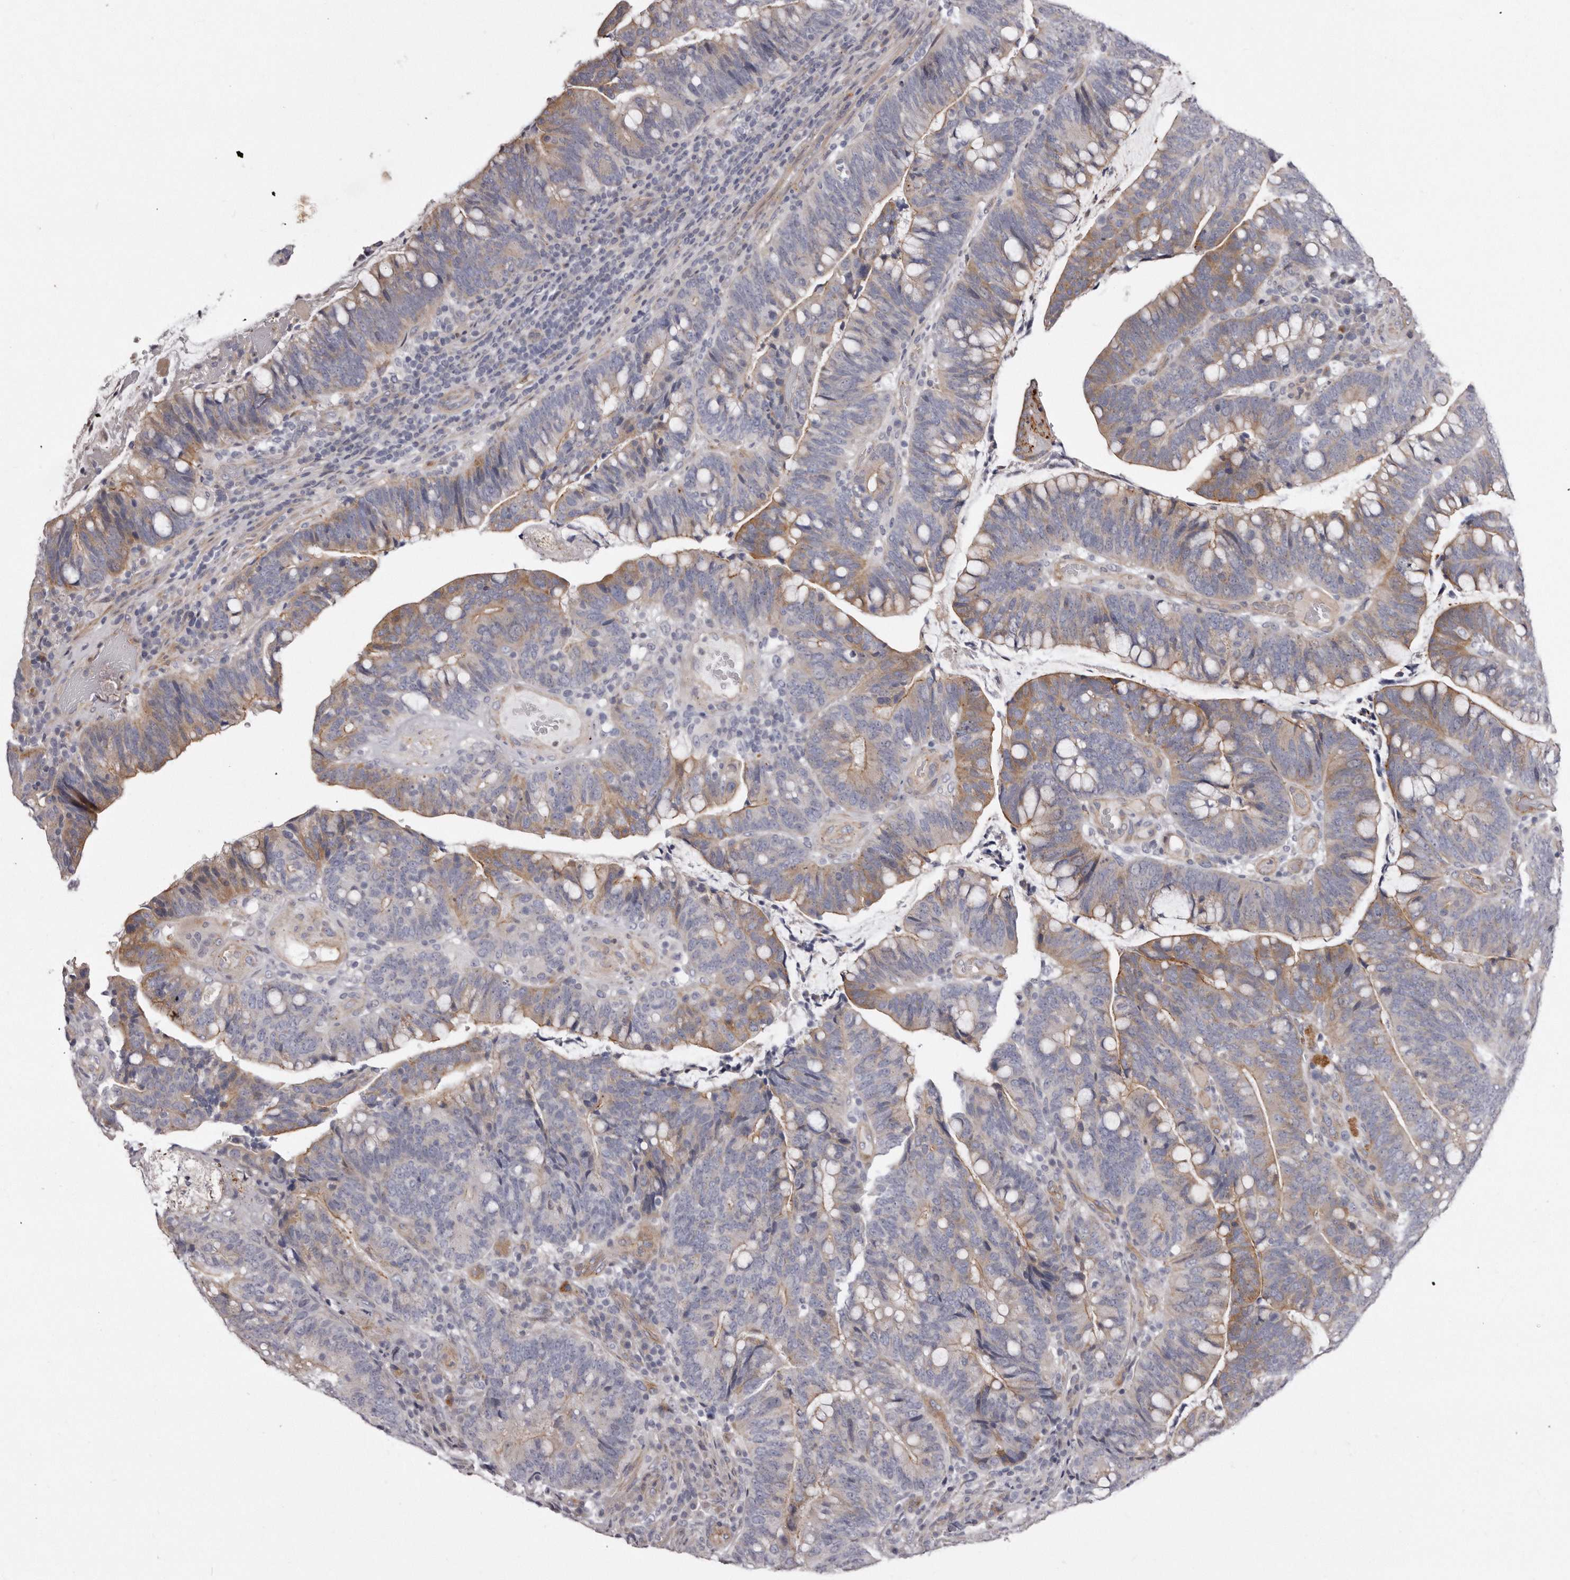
{"staining": {"intensity": "moderate", "quantity": "25%-75%", "location": "cytoplasmic/membranous"}, "tissue": "colorectal cancer", "cell_type": "Tumor cells", "image_type": "cancer", "snomed": [{"axis": "morphology", "description": "Adenocarcinoma, NOS"}, {"axis": "topography", "description": "Colon"}], "caption": "A brown stain shows moderate cytoplasmic/membranous staining of a protein in colorectal cancer tumor cells.", "gene": "PEG10", "patient": {"sex": "female", "age": 66}}